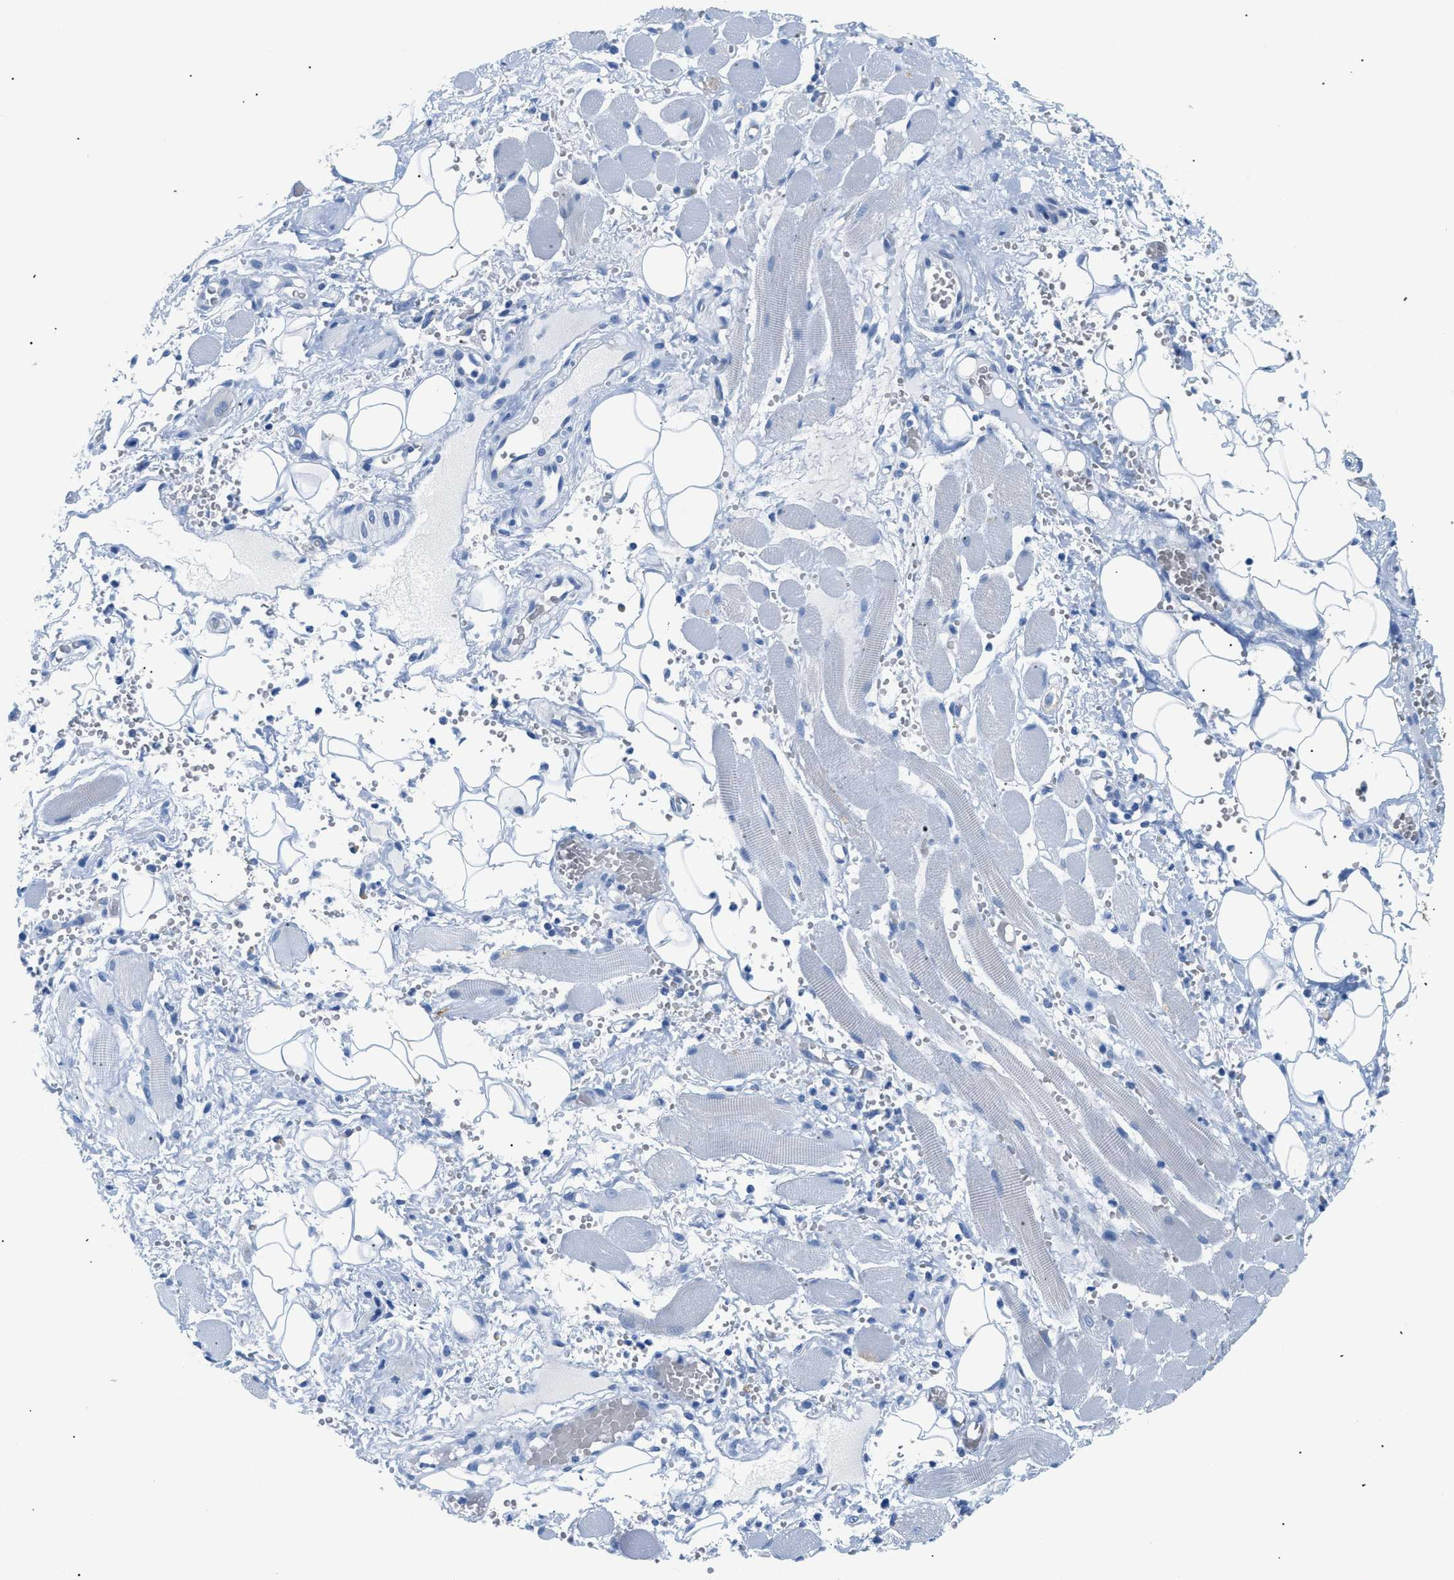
{"staining": {"intensity": "negative", "quantity": "none", "location": "none"}, "tissue": "adipose tissue", "cell_type": "Adipocytes", "image_type": "normal", "snomed": [{"axis": "morphology", "description": "Squamous cell carcinoma, NOS"}, {"axis": "topography", "description": "Oral tissue"}, {"axis": "topography", "description": "Head-Neck"}], "caption": "IHC of normal adipose tissue shows no expression in adipocytes.", "gene": "FDCSP", "patient": {"sex": "female", "age": 50}}